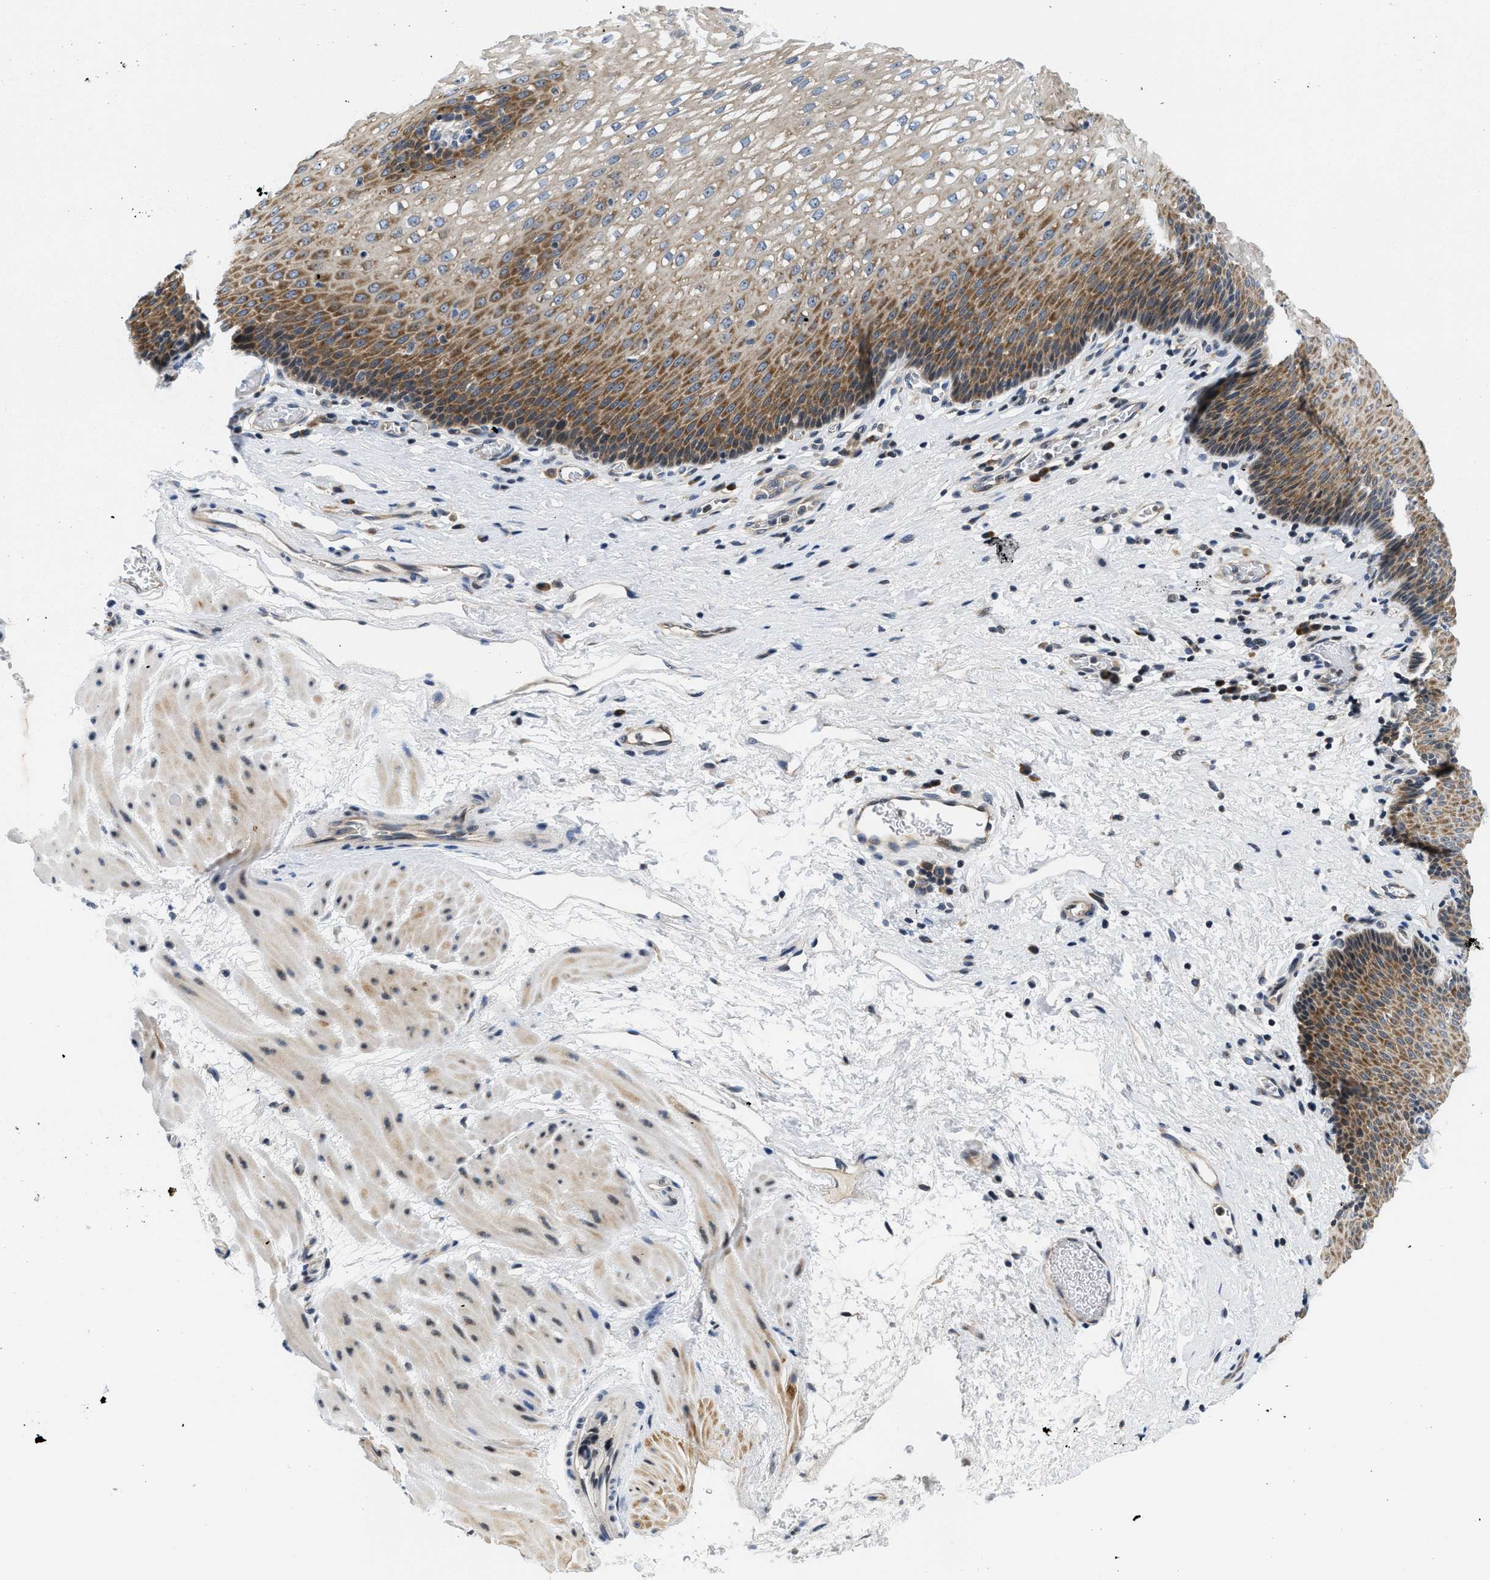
{"staining": {"intensity": "moderate", "quantity": "25%-75%", "location": "cytoplasmic/membranous"}, "tissue": "esophagus", "cell_type": "Squamous epithelial cells", "image_type": "normal", "snomed": [{"axis": "morphology", "description": "Normal tissue, NOS"}, {"axis": "topography", "description": "Esophagus"}], "caption": "DAB immunohistochemical staining of normal human esophagus displays moderate cytoplasmic/membranous protein staining in approximately 25%-75% of squamous epithelial cells. (brown staining indicates protein expression, while blue staining denotes nuclei).", "gene": "IKBKE", "patient": {"sex": "male", "age": 48}}